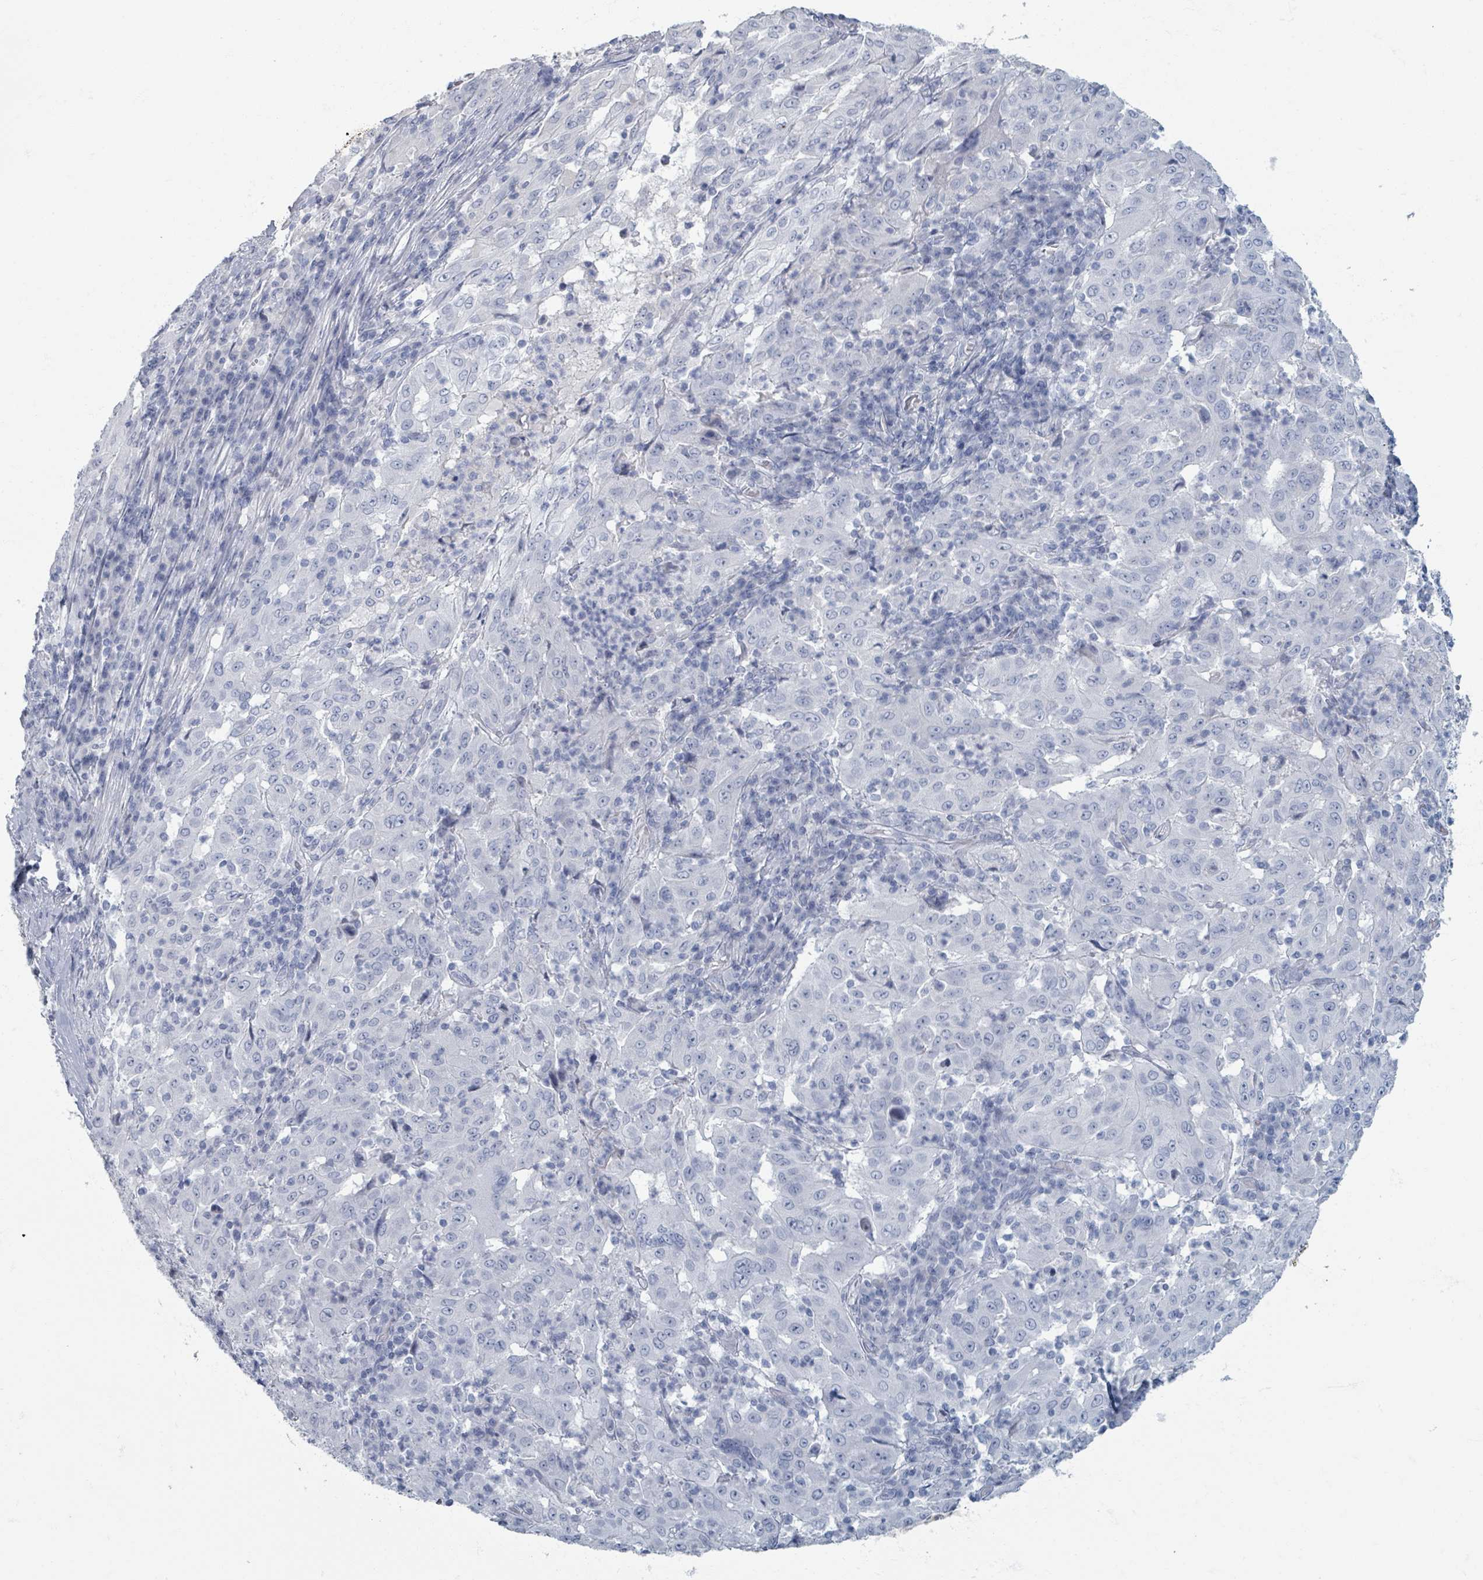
{"staining": {"intensity": "negative", "quantity": "none", "location": "none"}, "tissue": "pancreatic cancer", "cell_type": "Tumor cells", "image_type": "cancer", "snomed": [{"axis": "morphology", "description": "Adenocarcinoma, NOS"}, {"axis": "topography", "description": "Pancreas"}], "caption": "DAB immunohistochemical staining of pancreatic cancer (adenocarcinoma) exhibits no significant positivity in tumor cells.", "gene": "TAS2R1", "patient": {"sex": "male", "age": 63}}